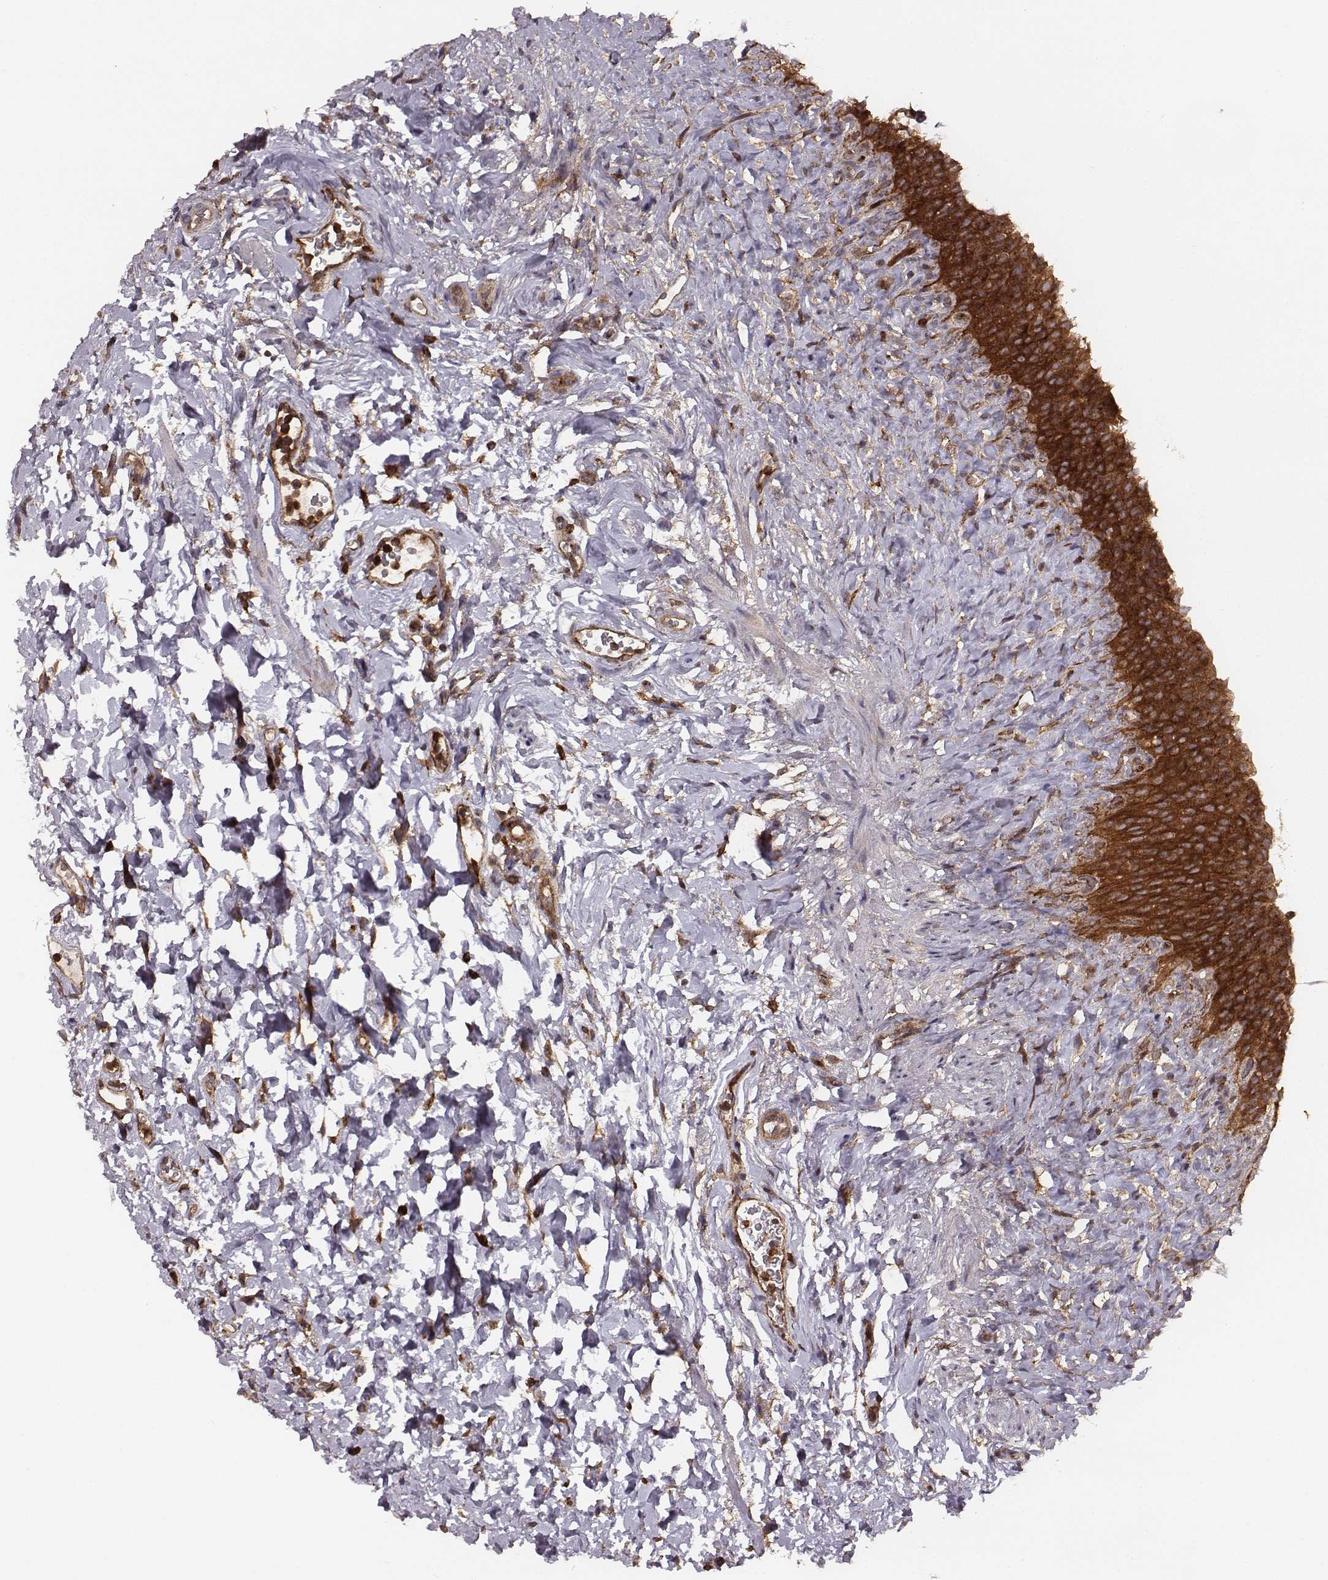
{"staining": {"intensity": "strong", "quantity": ">75%", "location": "cytoplasmic/membranous"}, "tissue": "urinary bladder", "cell_type": "Urothelial cells", "image_type": "normal", "snomed": [{"axis": "morphology", "description": "Normal tissue, NOS"}, {"axis": "topography", "description": "Urinary bladder"}], "caption": "Brown immunohistochemical staining in benign human urinary bladder displays strong cytoplasmic/membranous expression in approximately >75% of urothelial cells. (DAB IHC, brown staining for protein, blue staining for nuclei).", "gene": "VPS26A", "patient": {"sex": "male", "age": 76}}